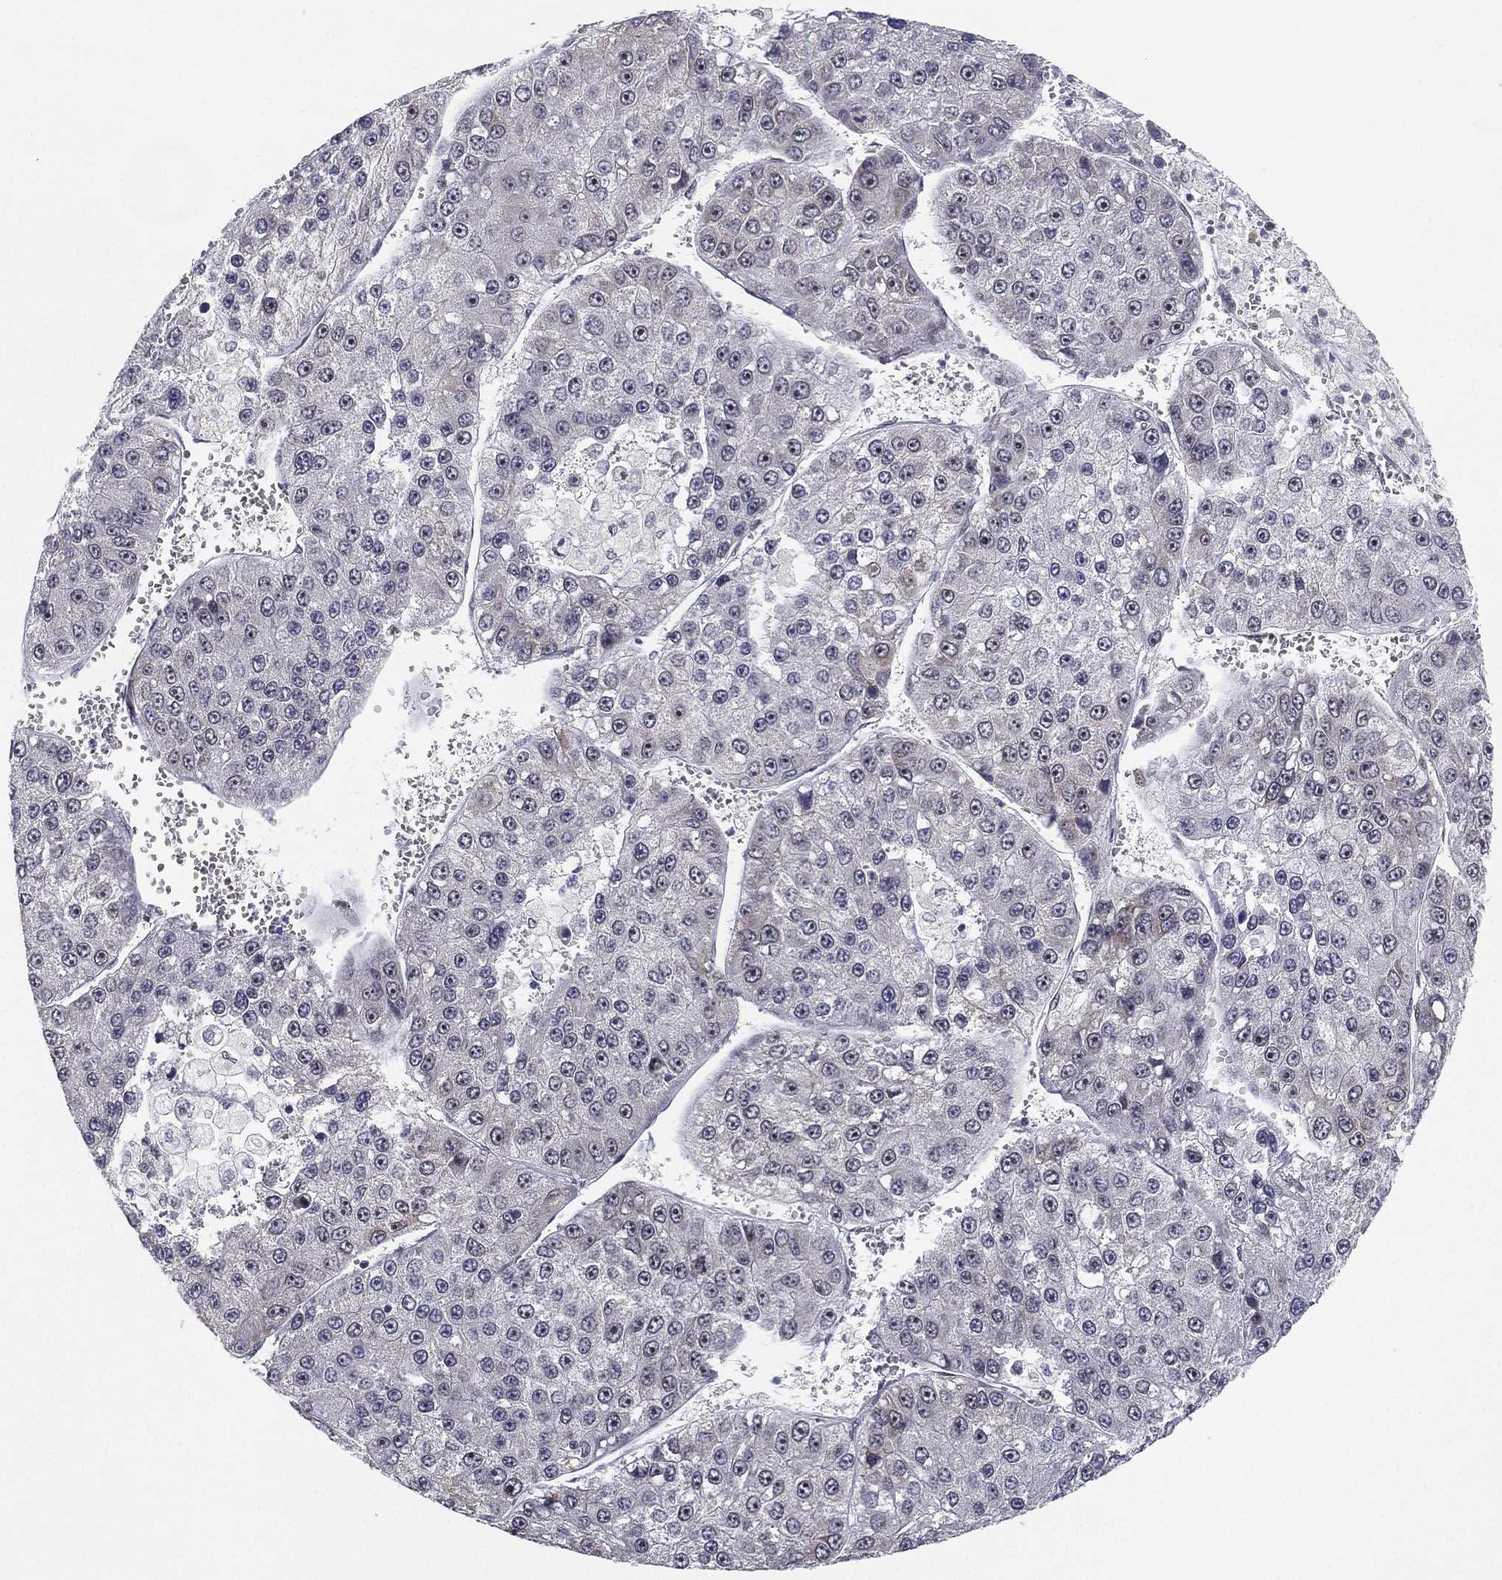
{"staining": {"intensity": "negative", "quantity": "none", "location": "none"}, "tissue": "liver cancer", "cell_type": "Tumor cells", "image_type": "cancer", "snomed": [{"axis": "morphology", "description": "Carcinoma, Hepatocellular, NOS"}, {"axis": "topography", "description": "Liver"}], "caption": "A high-resolution micrograph shows immunohistochemistry staining of liver cancer, which displays no significant staining in tumor cells.", "gene": "MS4A8", "patient": {"sex": "female", "age": 73}}